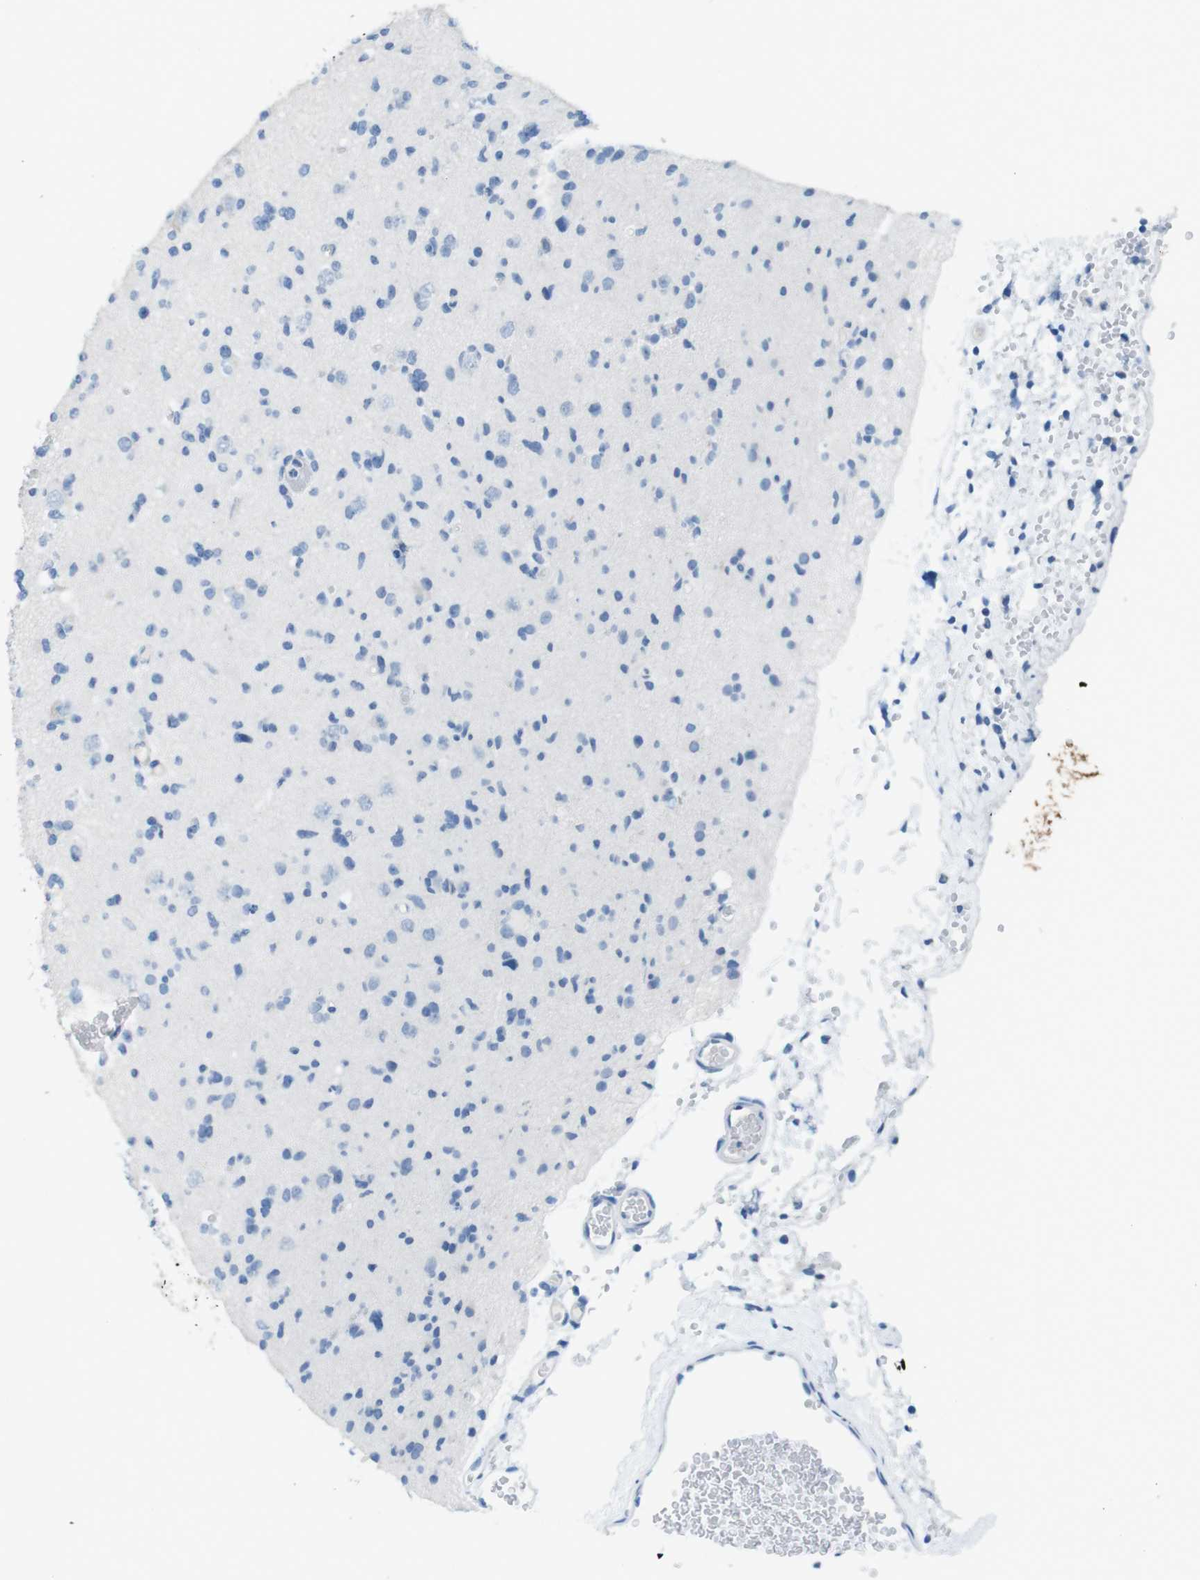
{"staining": {"intensity": "negative", "quantity": "none", "location": "none"}, "tissue": "glioma", "cell_type": "Tumor cells", "image_type": "cancer", "snomed": [{"axis": "morphology", "description": "Glioma, malignant, Low grade"}, {"axis": "topography", "description": "Brain"}], "caption": "The immunohistochemistry image has no significant staining in tumor cells of glioma tissue.", "gene": "SLC35A3", "patient": {"sex": "female", "age": 22}}